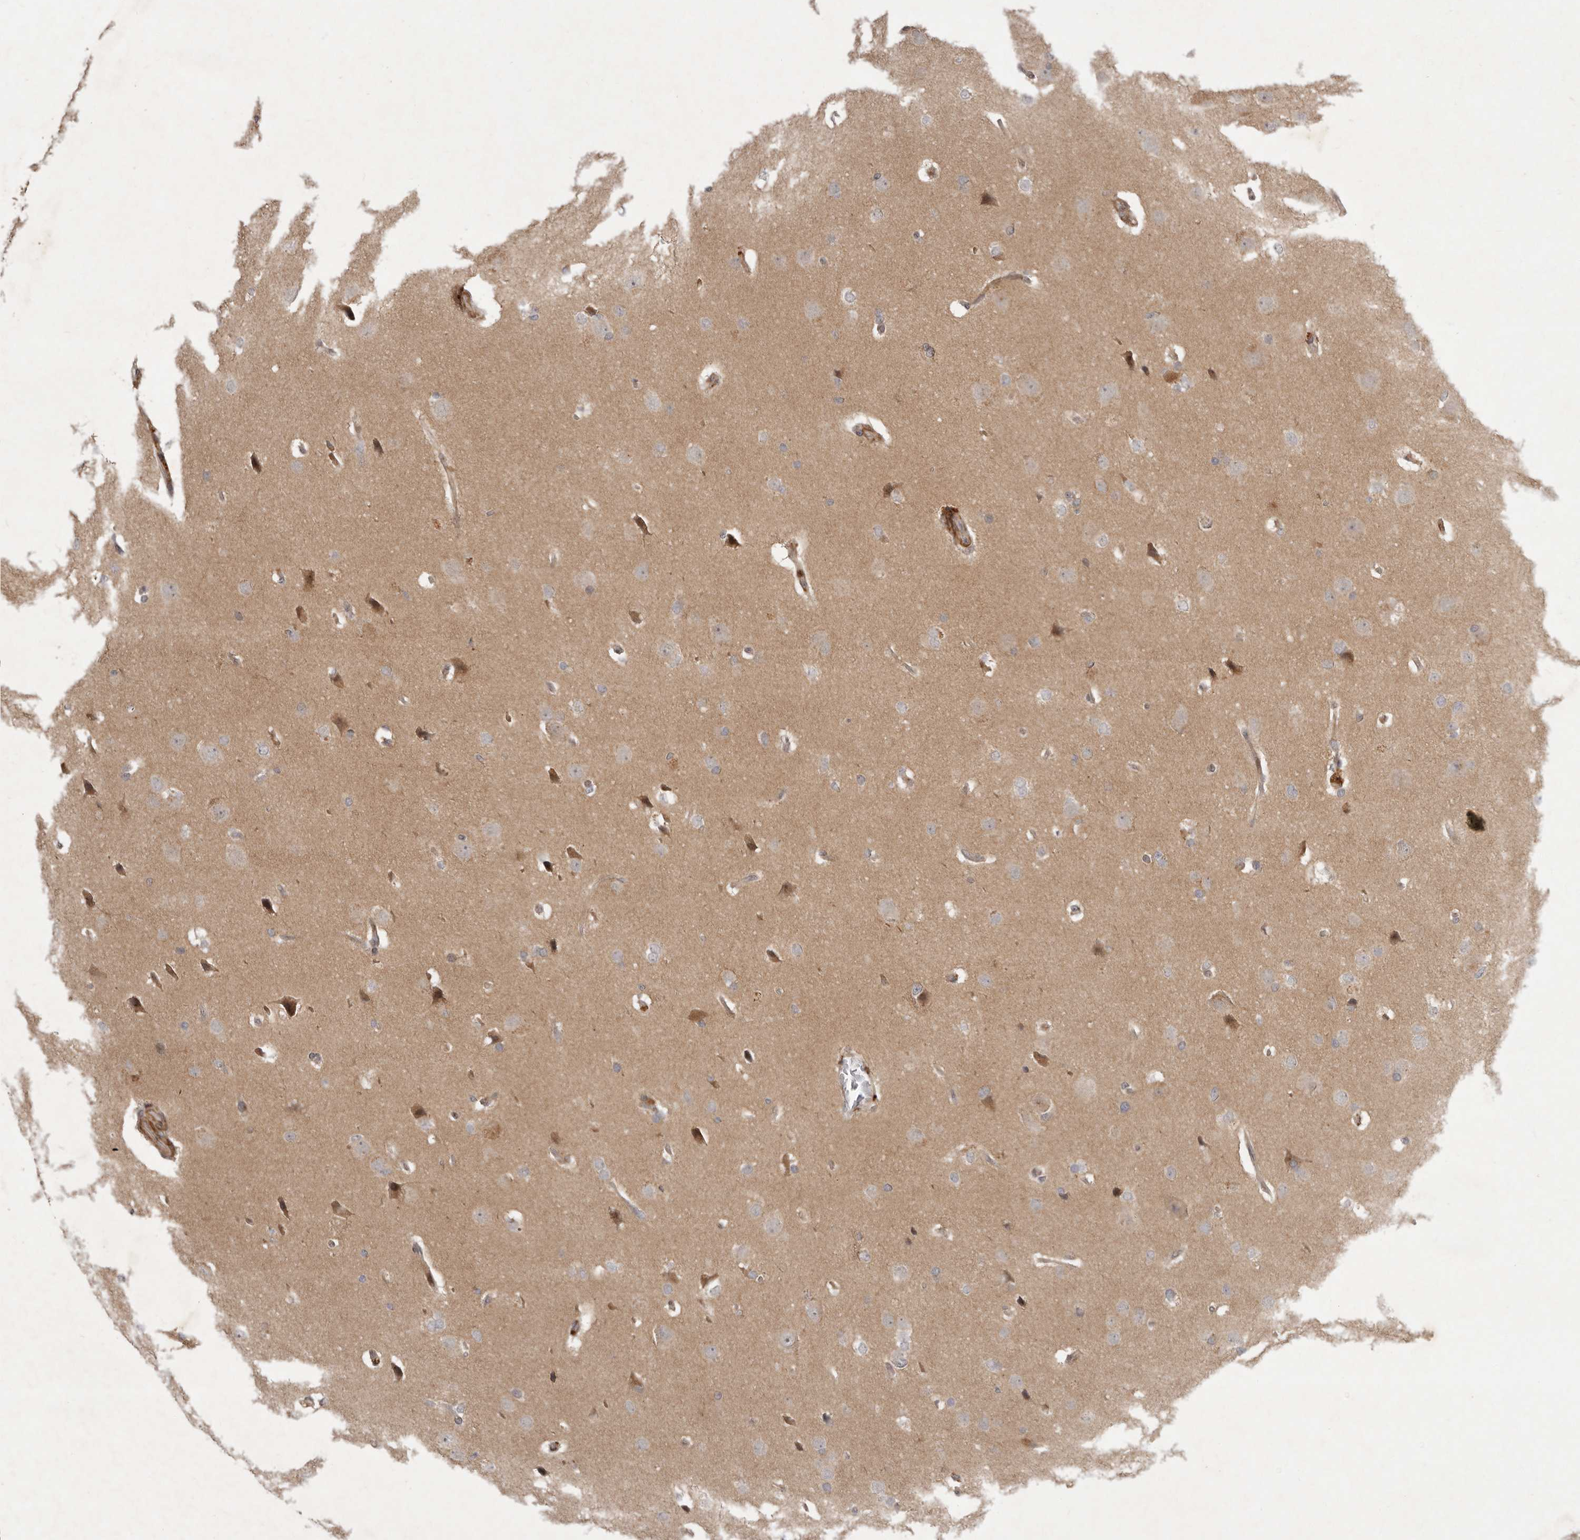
{"staining": {"intensity": "moderate", "quantity": "<25%", "location": "cytoplasmic/membranous,nuclear"}, "tissue": "glioma", "cell_type": "Tumor cells", "image_type": "cancer", "snomed": [{"axis": "morphology", "description": "Glioma, malignant, Low grade"}, {"axis": "topography", "description": "Brain"}], "caption": "Malignant low-grade glioma stained with IHC exhibits moderate cytoplasmic/membranous and nuclear expression in approximately <25% of tumor cells.", "gene": "RABIF", "patient": {"sex": "female", "age": 37}}